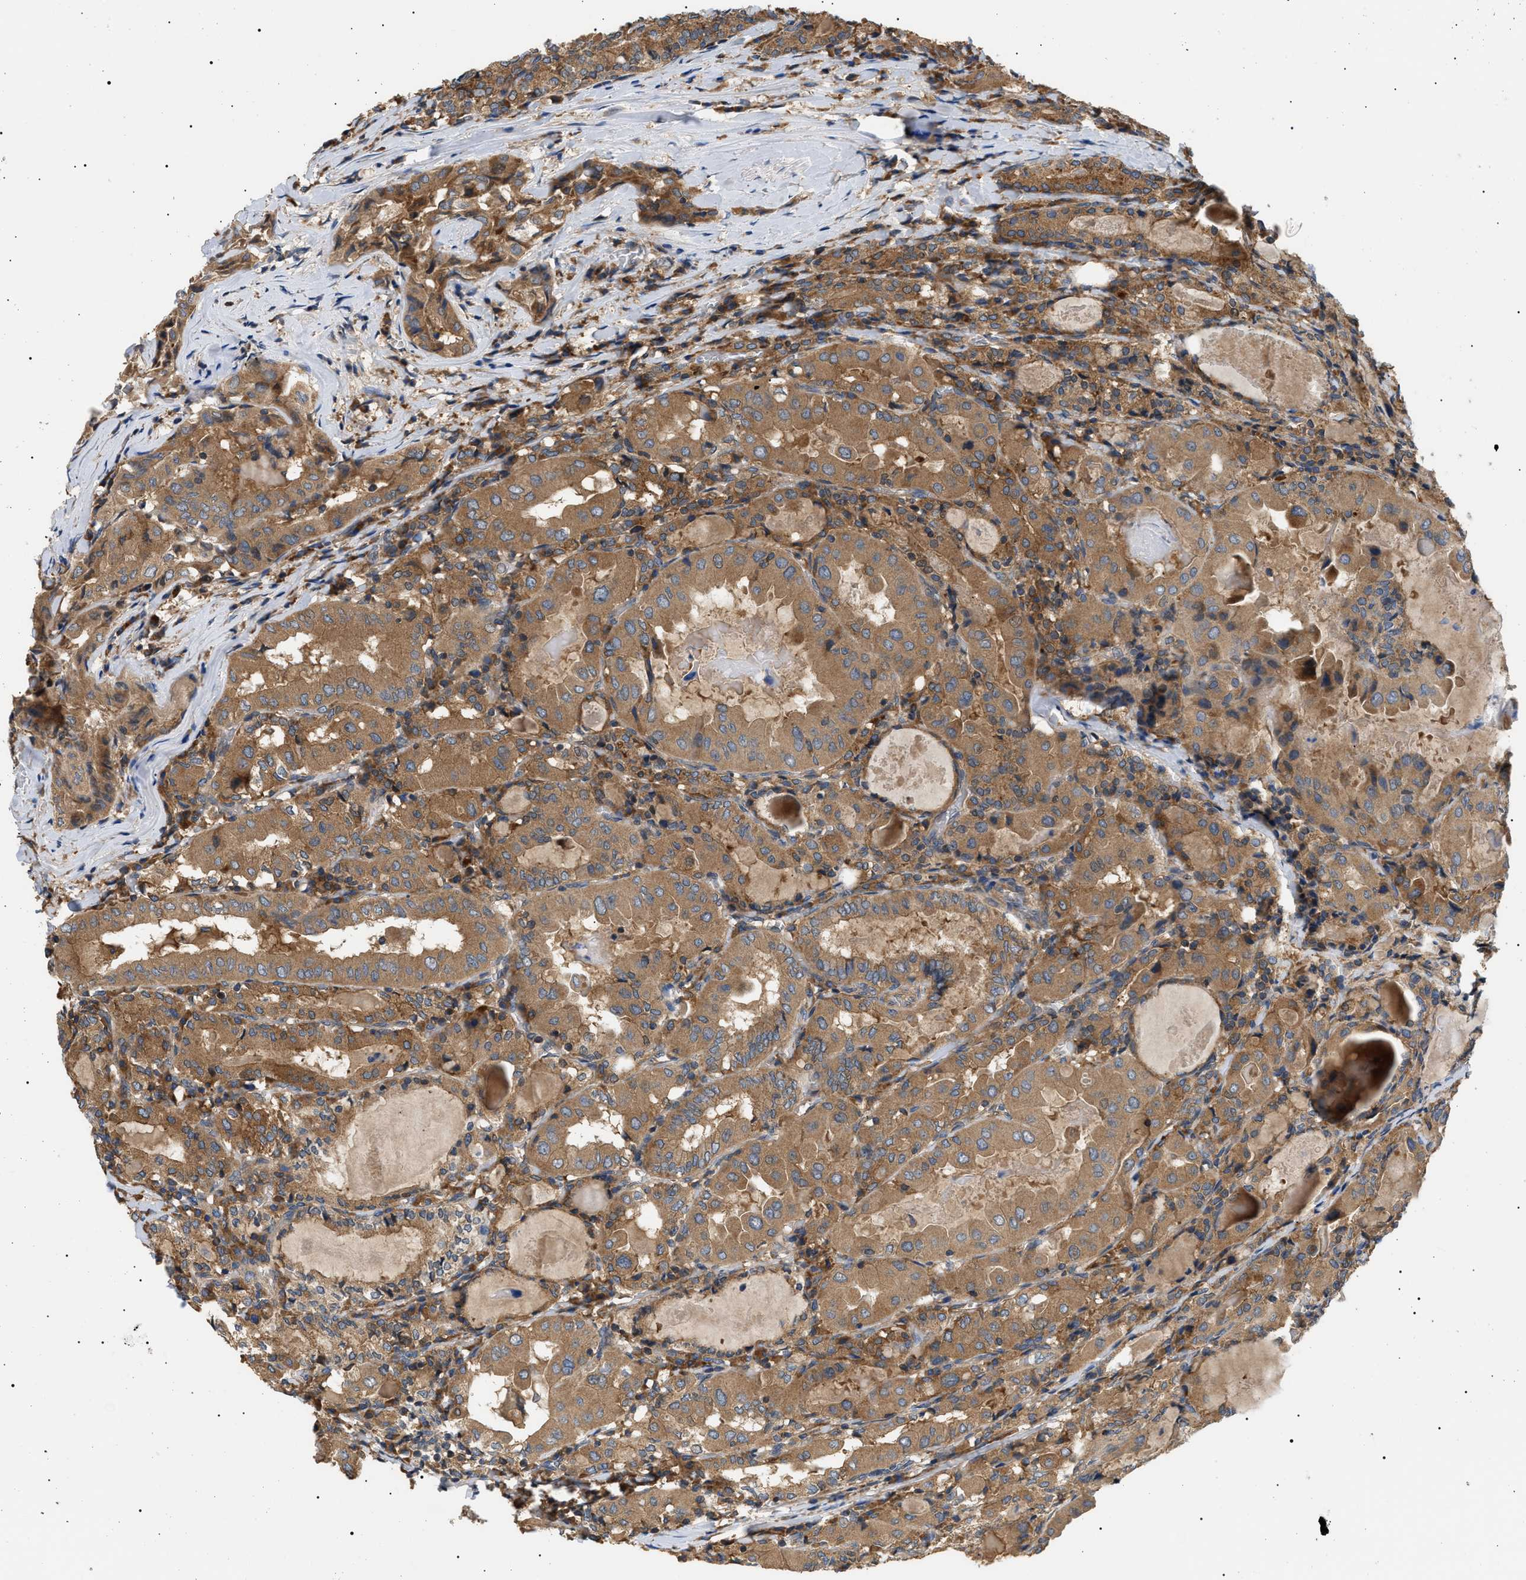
{"staining": {"intensity": "moderate", "quantity": ">75%", "location": "cytoplasmic/membranous"}, "tissue": "thyroid cancer", "cell_type": "Tumor cells", "image_type": "cancer", "snomed": [{"axis": "morphology", "description": "Papillary adenocarcinoma, NOS"}, {"axis": "topography", "description": "Thyroid gland"}], "caption": "This is a photomicrograph of immunohistochemistry (IHC) staining of papillary adenocarcinoma (thyroid), which shows moderate staining in the cytoplasmic/membranous of tumor cells.", "gene": "PPM1B", "patient": {"sex": "female", "age": 42}}